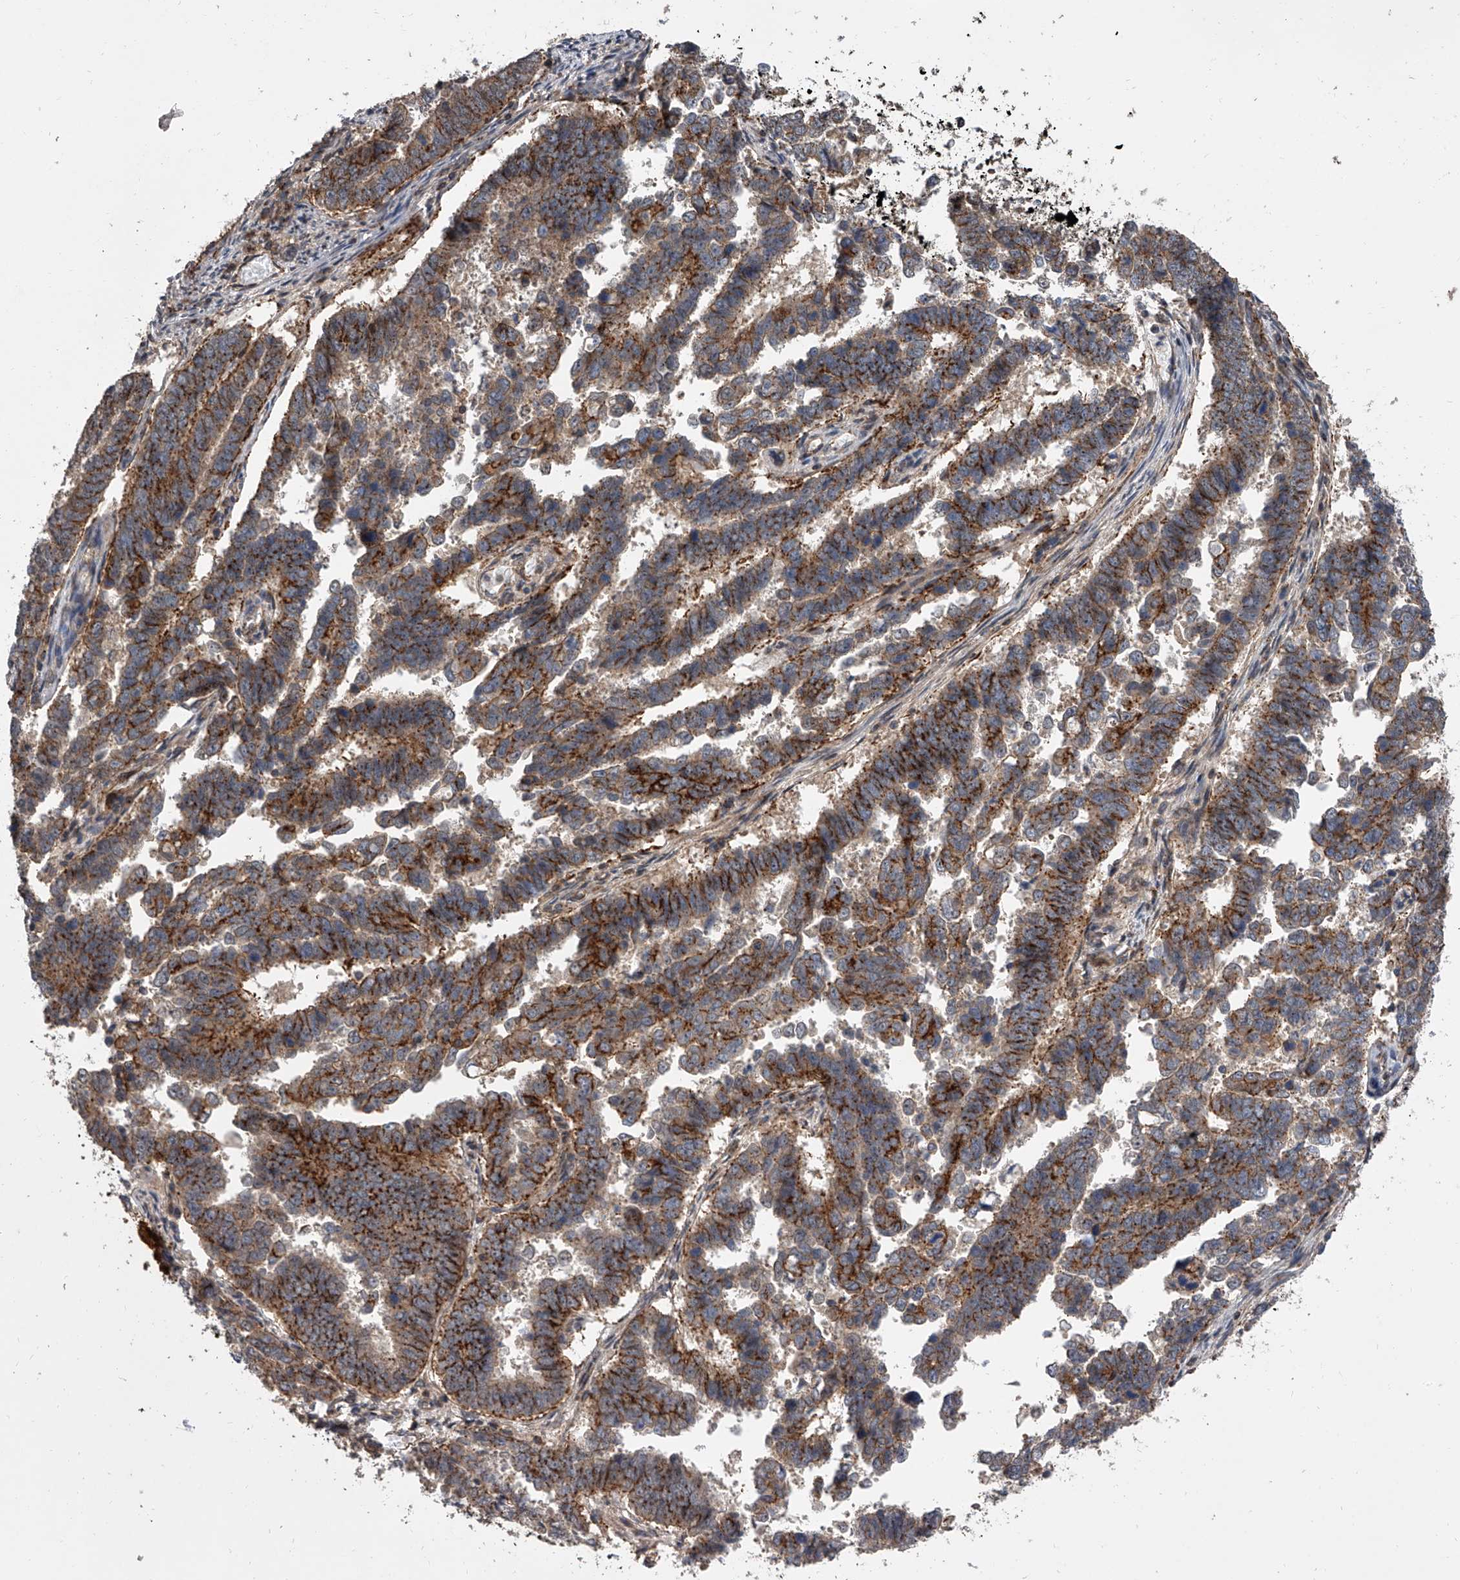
{"staining": {"intensity": "strong", "quantity": ">75%", "location": "cytoplasmic/membranous"}, "tissue": "endometrial cancer", "cell_type": "Tumor cells", "image_type": "cancer", "snomed": [{"axis": "morphology", "description": "Adenocarcinoma, NOS"}, {"axis": "topography", "description": "Endometrium"}], "caption": "This histopathology image shows adenocarcinoma (endometrial) stained with IHC to label a protein in brown. The cytoplasmic/membranous of tumor cells show strong positivity for the protein. Nuclei are counter-stained blue.", "gene": "USP47", "patient": {"sex": "female", "age": 75}}